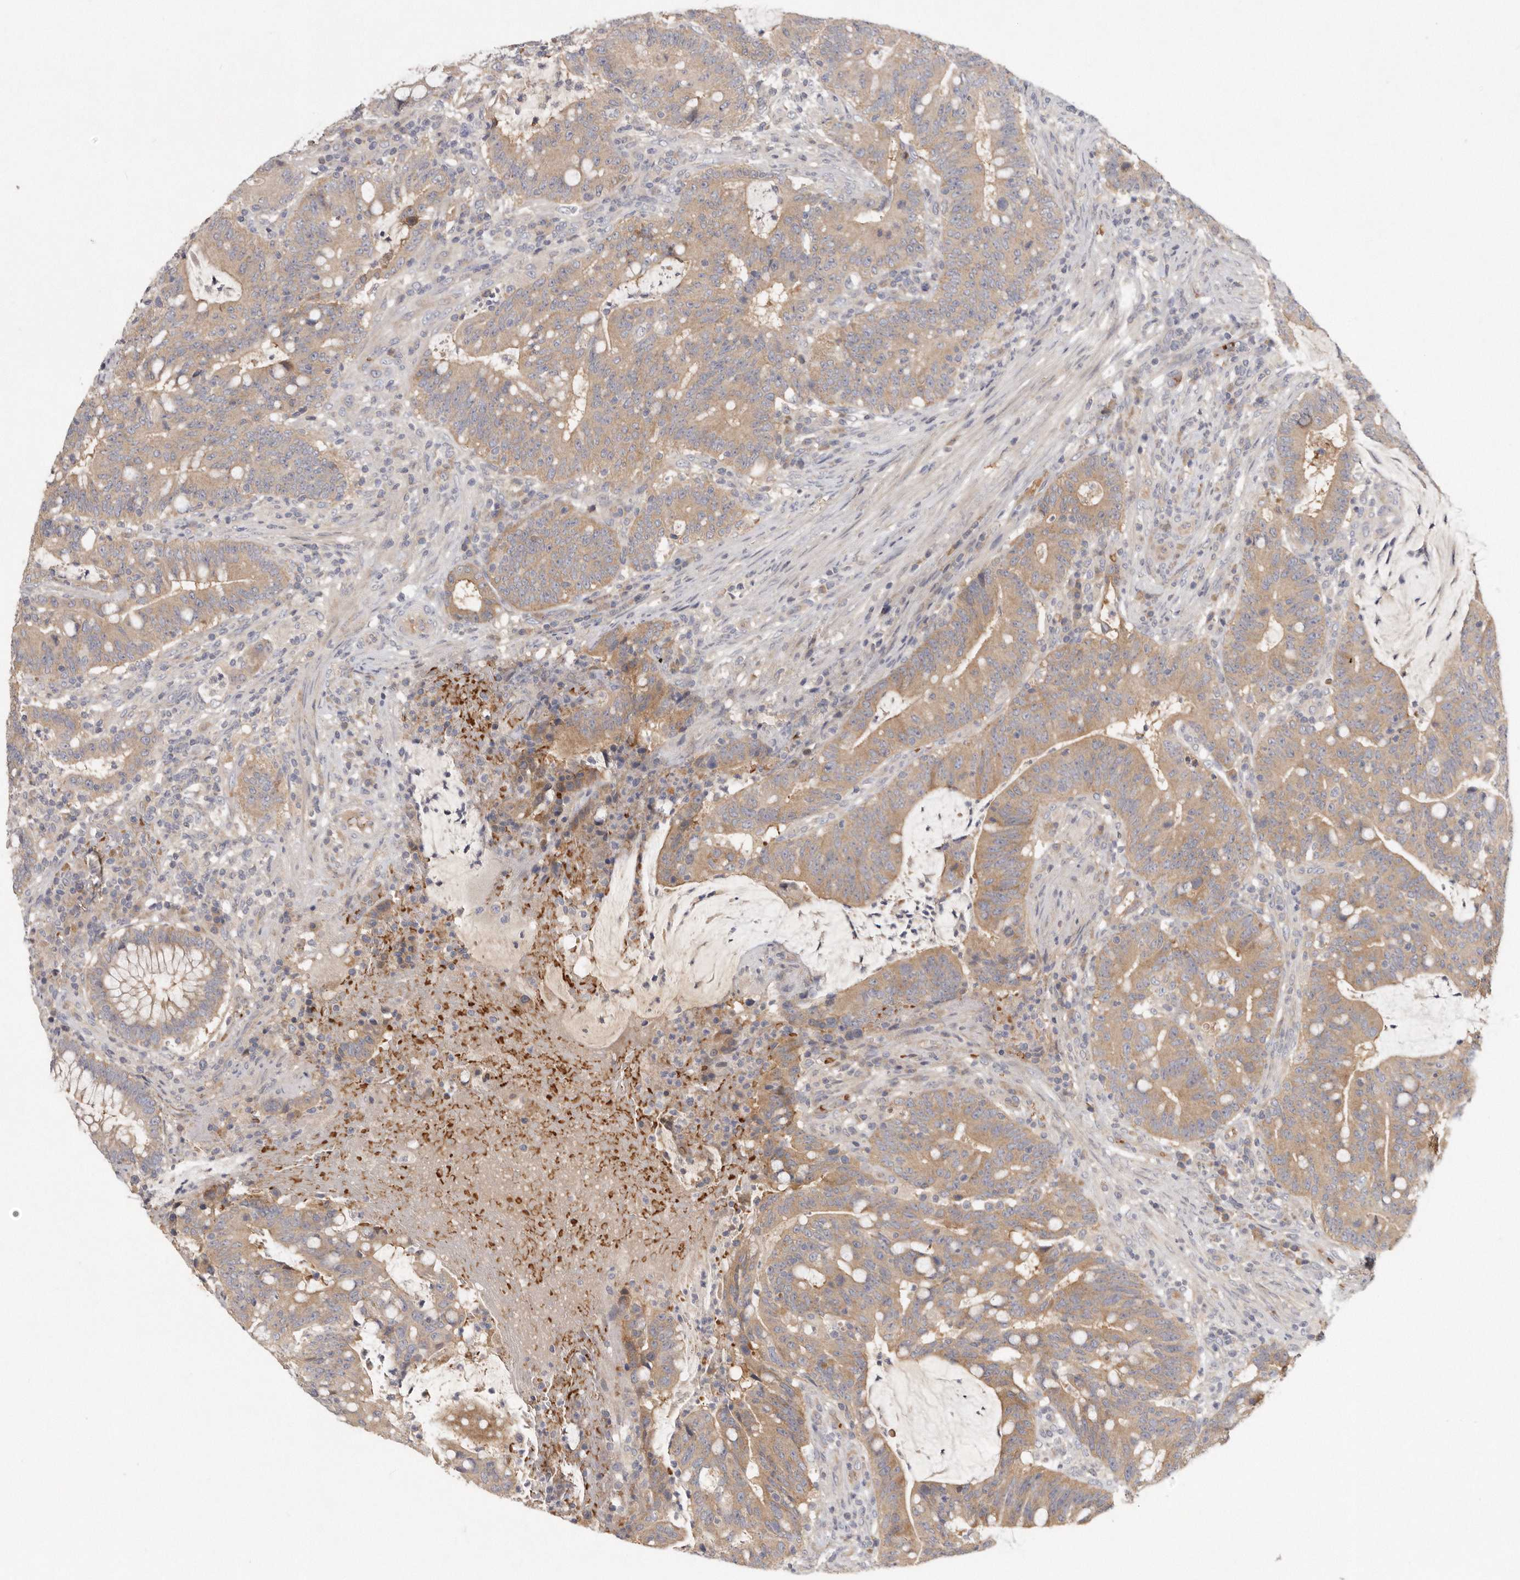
{"staining": {"intensity": "moderate", "quantity": ">75%", "location": "cytoplasmic/membranous"}, "tissue": "colorectal cancer", "cell_type": "Tumor cells", "image_type": "cancer", "snomed": [{"axis": "morphology", "description": "Adenocarcinoma, NOS"}, {"axis": "topography", "description": "Colon"}], "caption": "Moderate cytoplasmic/membranous staining for a protein is seen in about >75% of tumor cells of colorectal adenocarcinoma using IHC.", "gene": "CFAP298", "patient": {"sex": "female", "age": 66}}